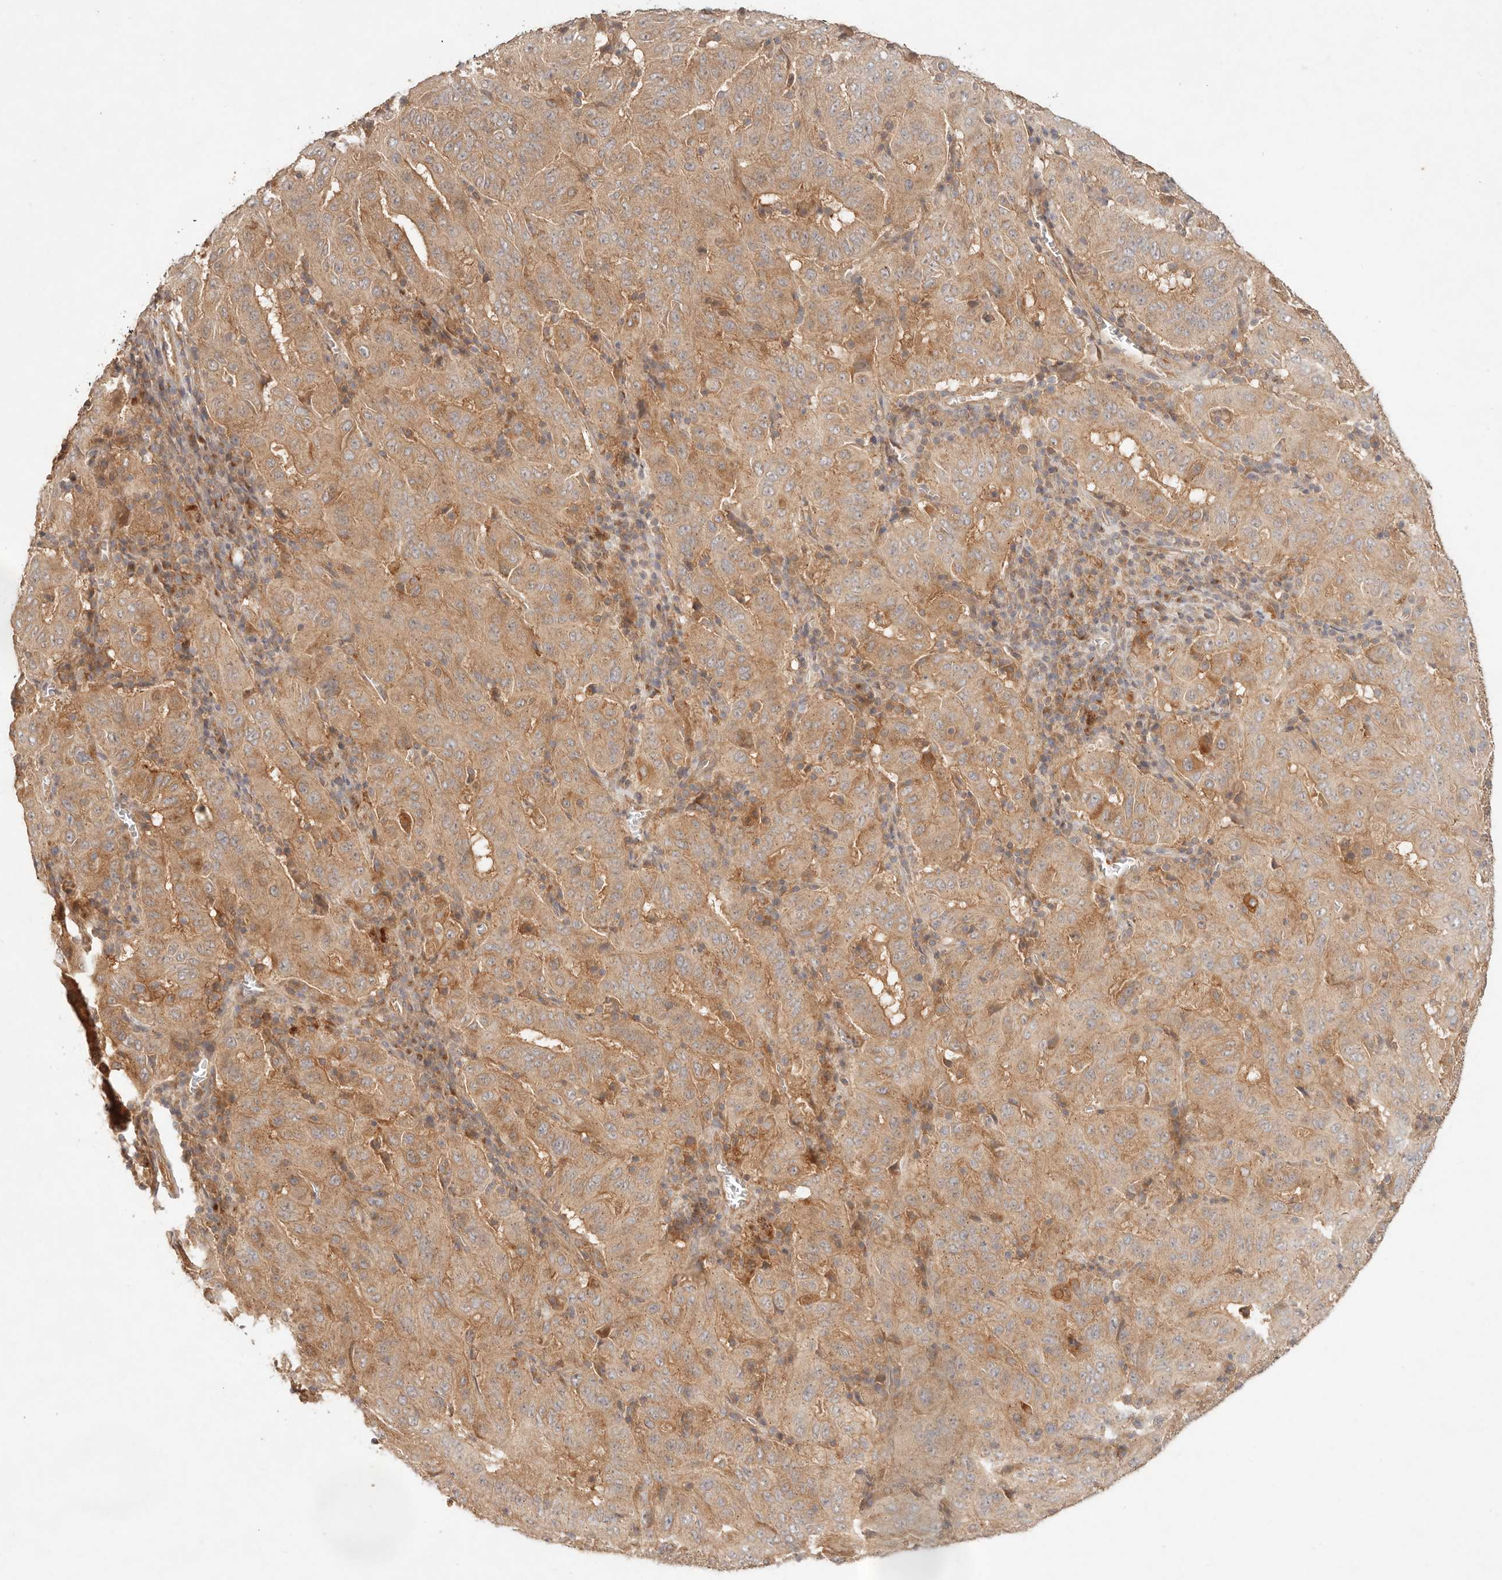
{"staining": {"intensity": "moderate", "quantity": ">75%", "location": "cytoplasmic/membranous"}, "tissue": "pancreatic cancer", "cell_type": "Tumor cells", "image_type": "cancer", "snomed": [{"axis": "morphology", "description": "Adenocarcinoma, NOS"}, {"axis": "topography", "description": "Pancreas"}], "caption": "Protein expression analysis of human adenocarcinoma (pancreatic) reveals moderate cytoplasmic/membranous staining in approximately >75% of tumor cells.", "gene": "HECTD3", "patient": {"sex": "male", "age": 63}}